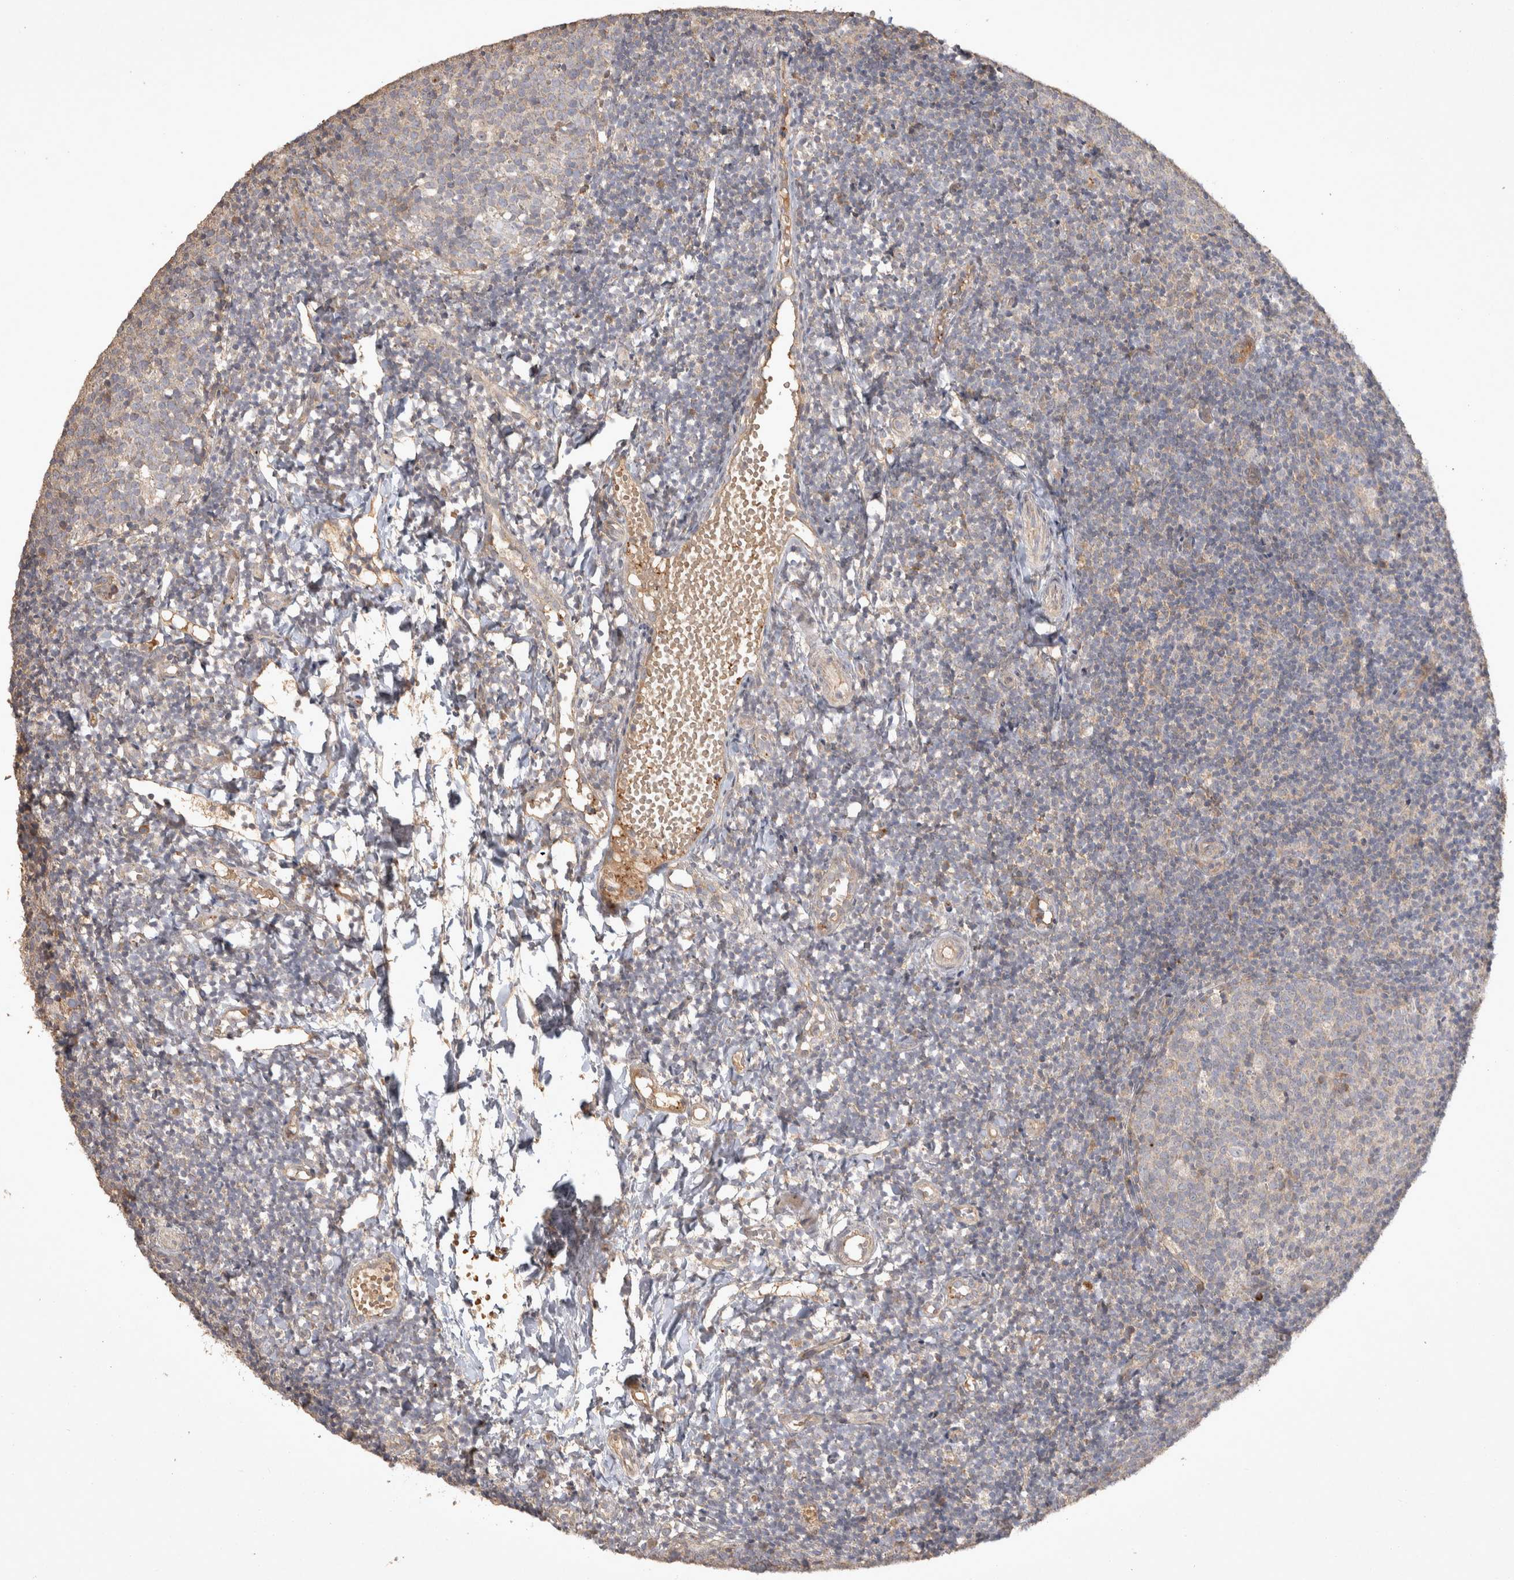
{"staining": {"intensity": "negative", "quantity": "none", "location": "none"}, "tissue": "tonsil", "cell_type": "Germinal center cells", "image_type": "normal", "snomed": [{"axis": "morphology", "description": "Normal tissue, NOS"}, {"axis": "topography", "description": "Tonsil"}], "caption": "Immunohistochemistry image of unremarkable tonsil stained for a protein (brown), which shows no staining in germinal center cells.", "gene": "OSTN", "patient": {"sex": "female", "age": 19}}